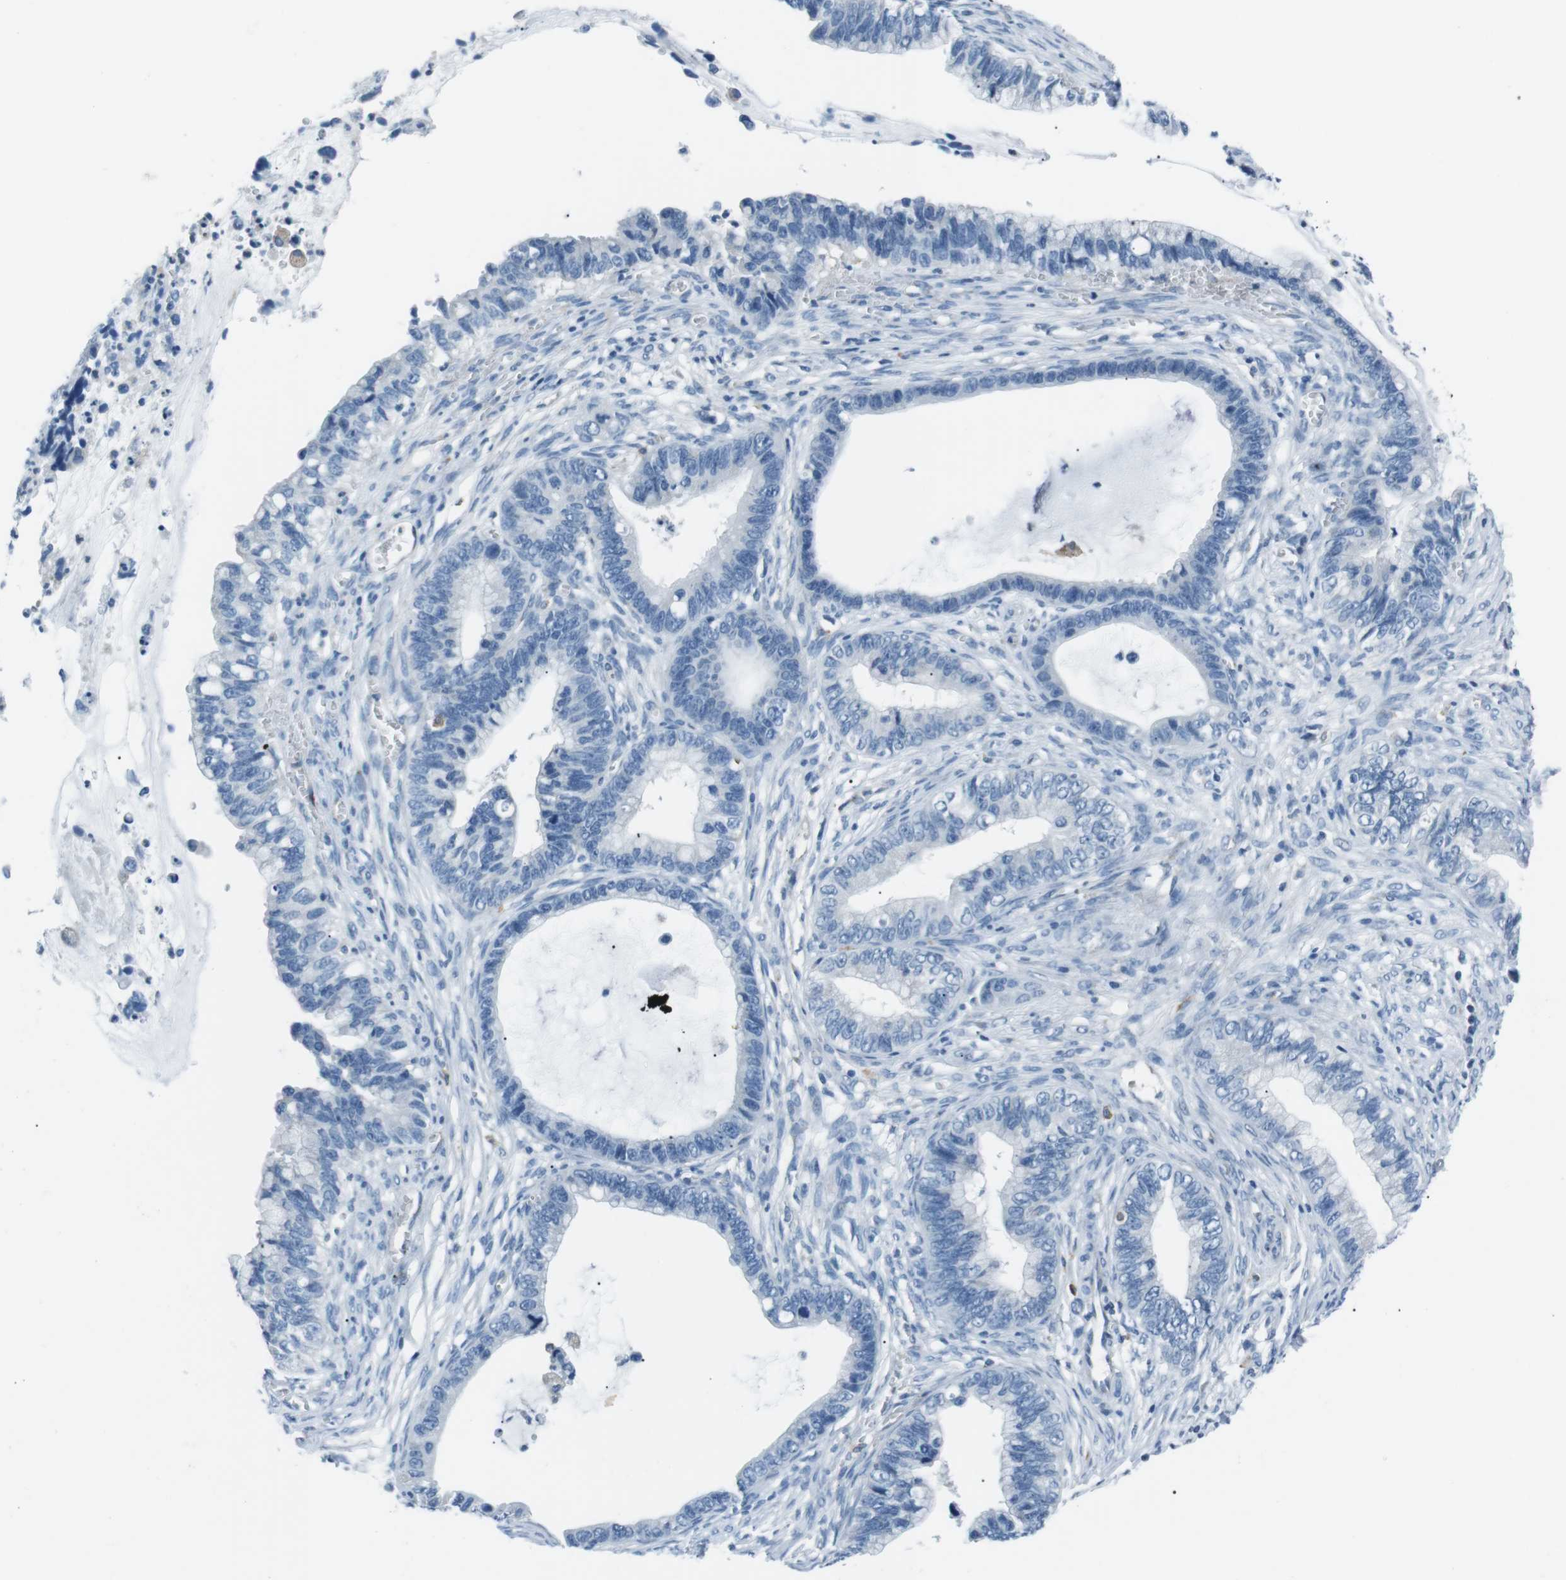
{"staining": {"intensity": "negative", "quantity": "none", "location": "none"}, "tissue": "cervical cancer", "cell_type": "Tumor cells", "image_type": "cancer", "snomed": [{"axis": "morphology", "description": "Adenocarcinoma, NOS"}, {"axis": "topography", "description": "Cervix"}], "caption": "Immunohistochemistry of cervical adenocarcinoma exhibits no positivity in tumor cells. (IHC, brightfield microscopy, high magnification).", "gene": "CSF2RA", "patient": {"sex": "female", "age": 44}}